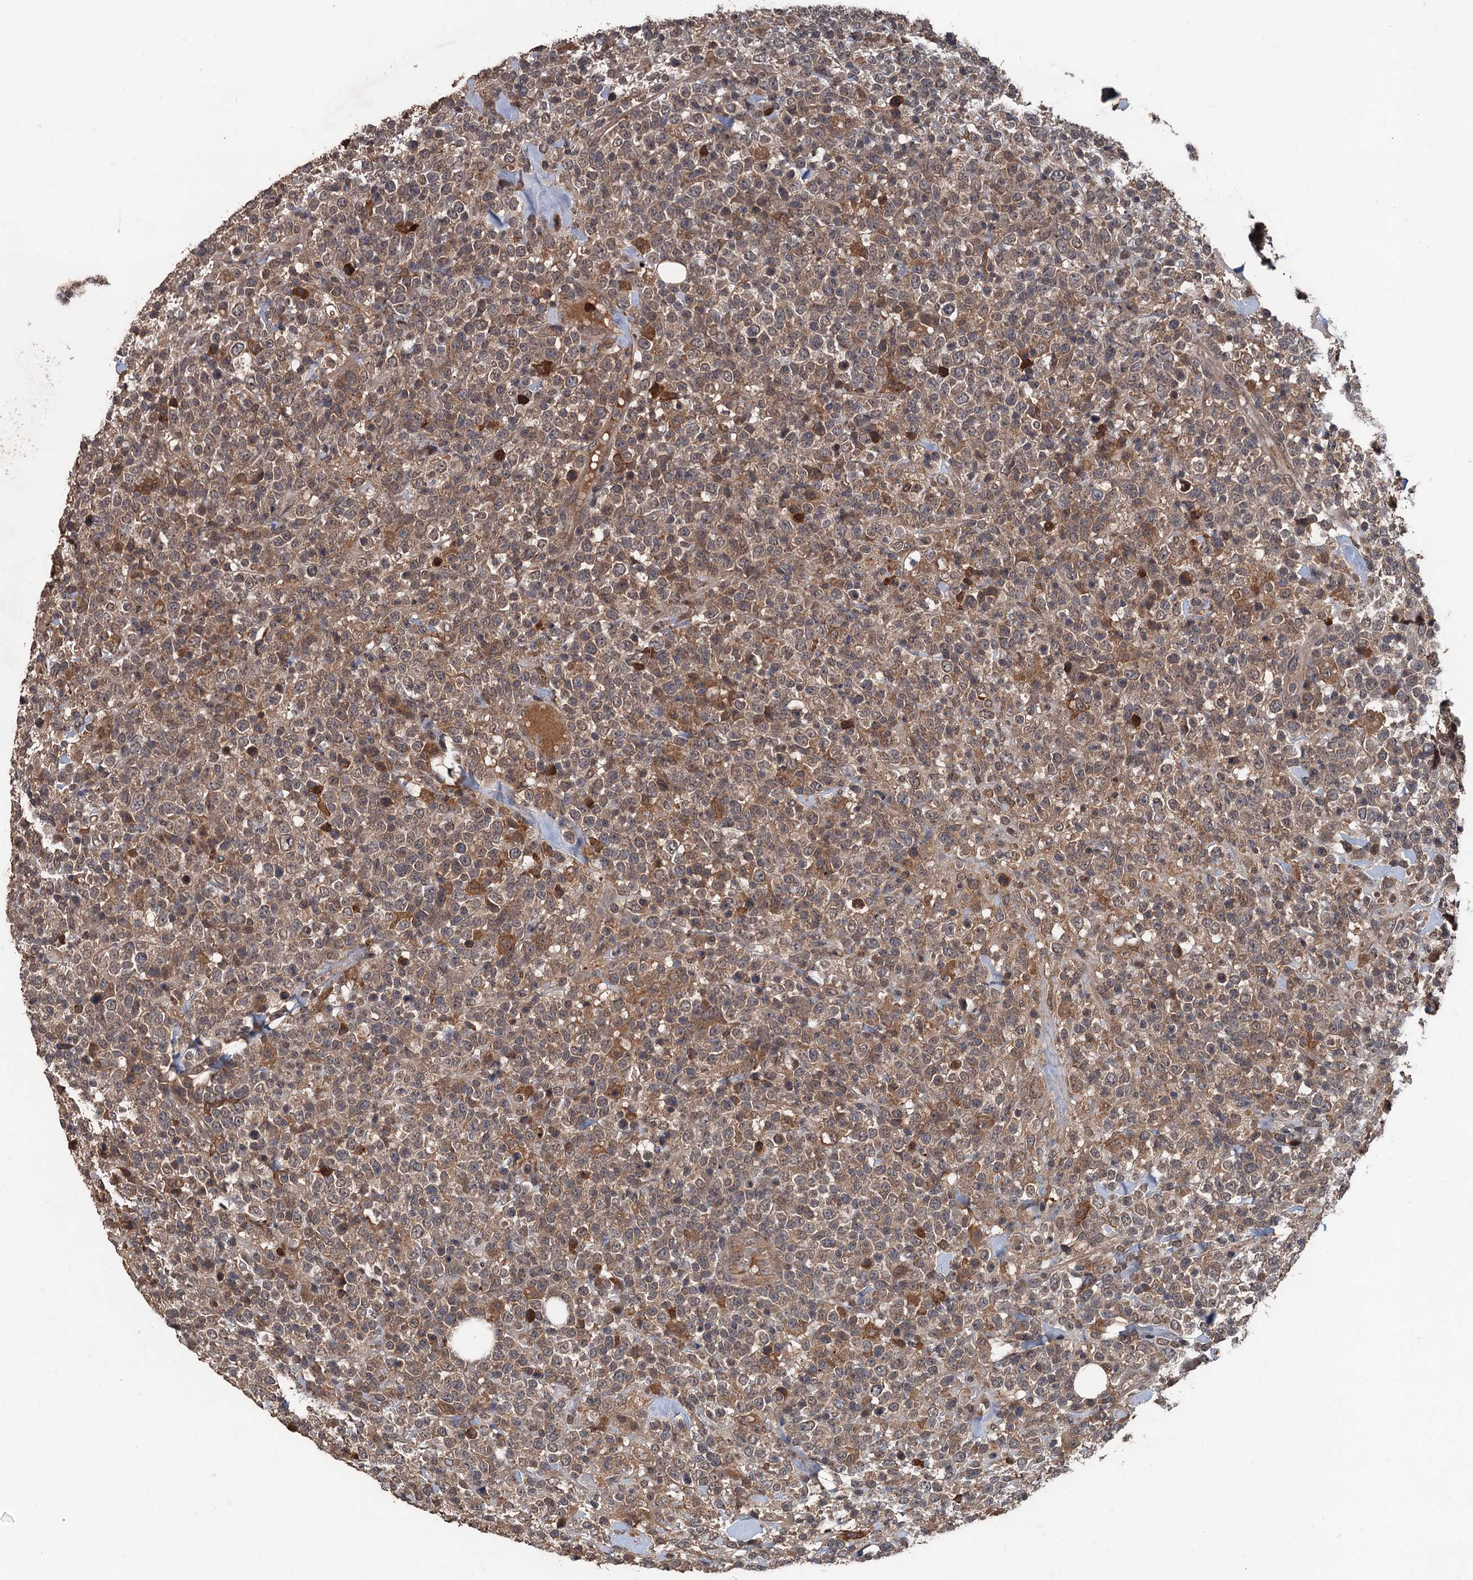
{"staining": {"intensity": "moderate", "quantity": ">75%", "location": "cytoplasmic/membranous"}, "tissue": "lymphoma", "cell_type": "Tumor cells", "image_type": "cancer", "snomed": [{"axis": "morphology", "description": "Malignant lymphoma, non-Hodgkin's type, High grade"}, {"axis": "topography", "description": "Colon"}], "caption": "Lymphoma stained with a protein marker demonstrates moderate staining in tumor cells.", "gene": "ZNF438", "patient": {"sex": "female", "age": 53}}